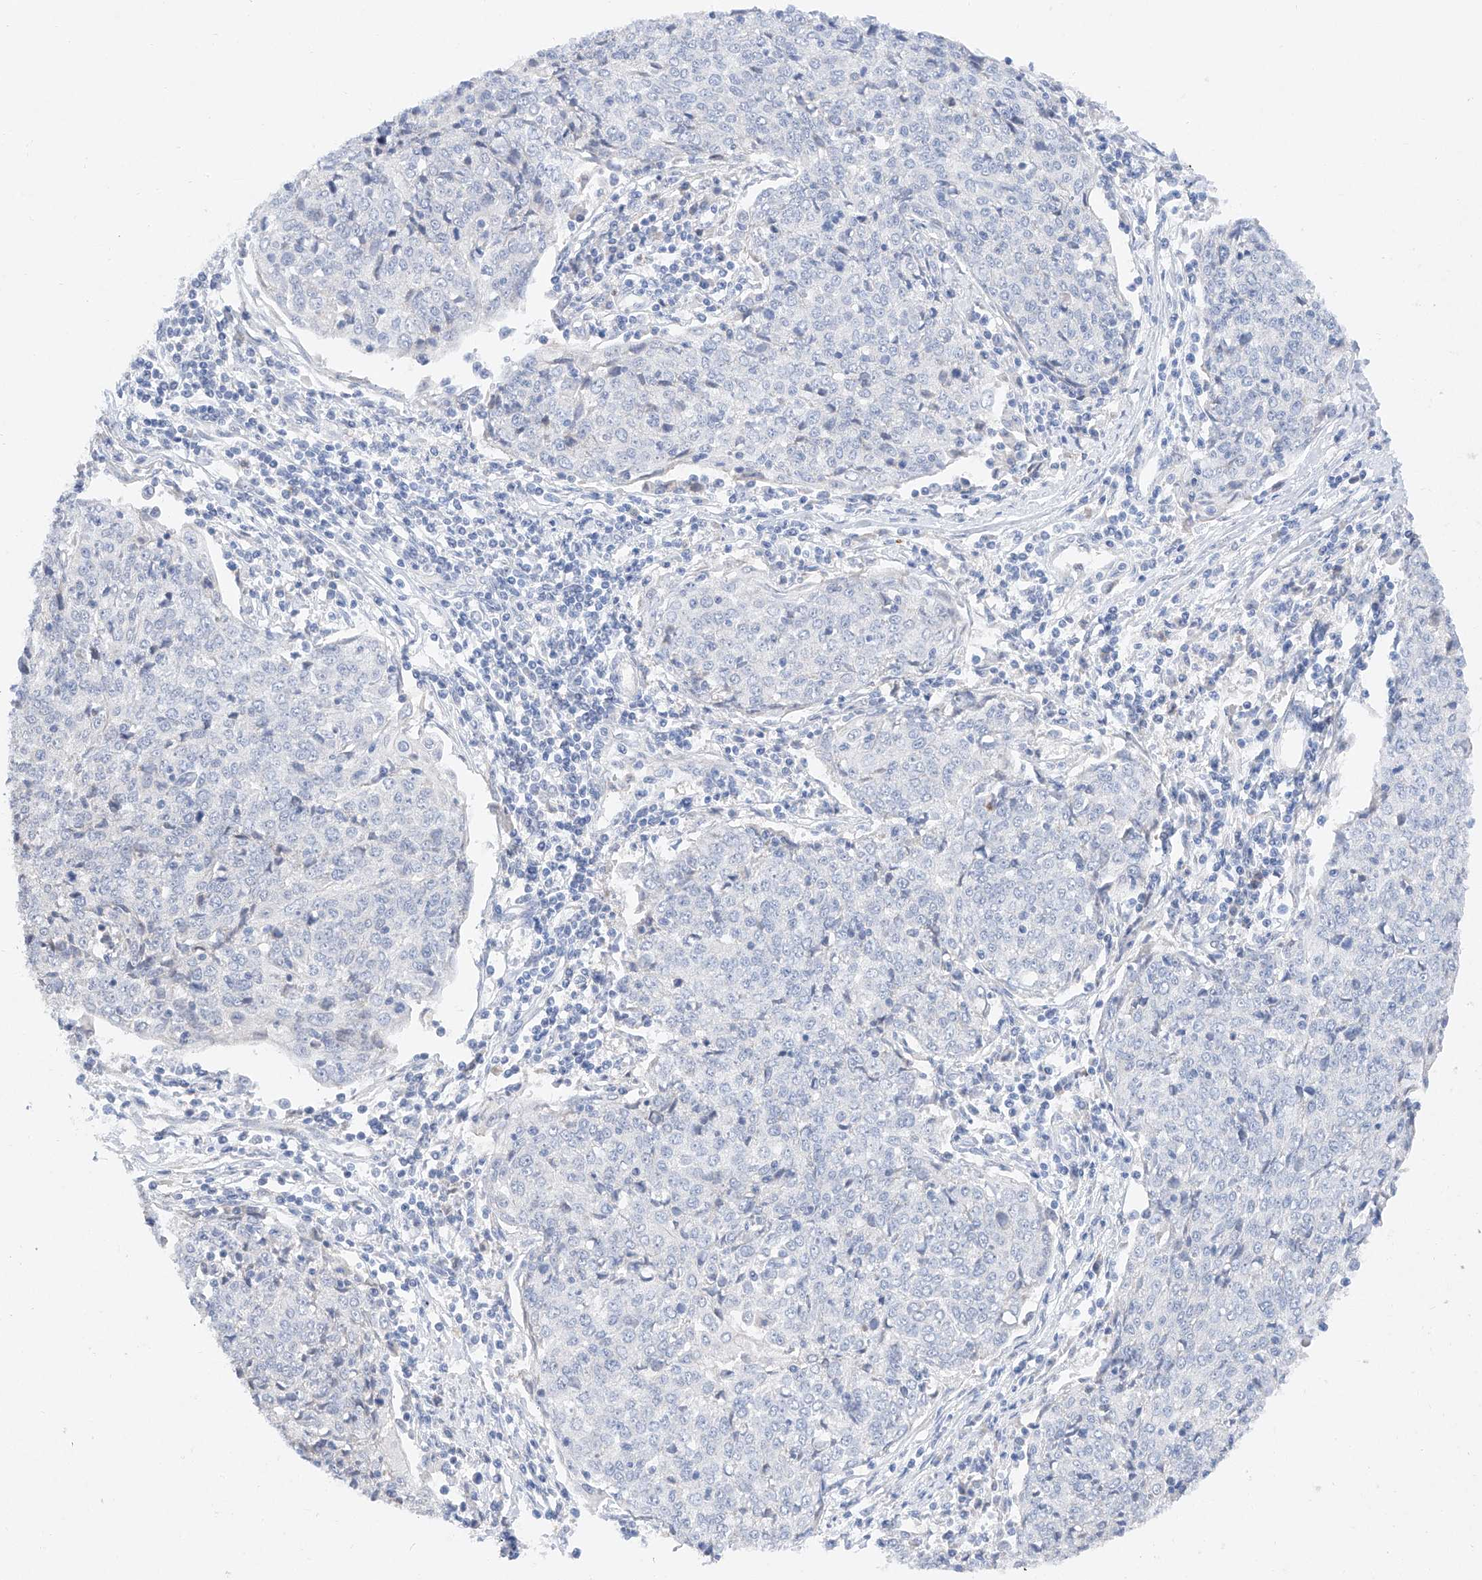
{"staining": {"intensity": "negative", "quantity": "none", "location": "none"}, "tissue": "cervical cancer", "cell_type": "Tumor cells", "image_type": "cancer", "snomed": [{"axis": "morphology", "description": "Squamous cell carcinoma, NOS"}, {"axis": "topography", "description": "Cervix"}], "caption": "This is an immunohistochemistry photomicrograph of cervical squamous cell carcinoma. There is no staining in tumor cells.", "gene": "FUCA2", "patient": {"sex": "female", "age": 48}}